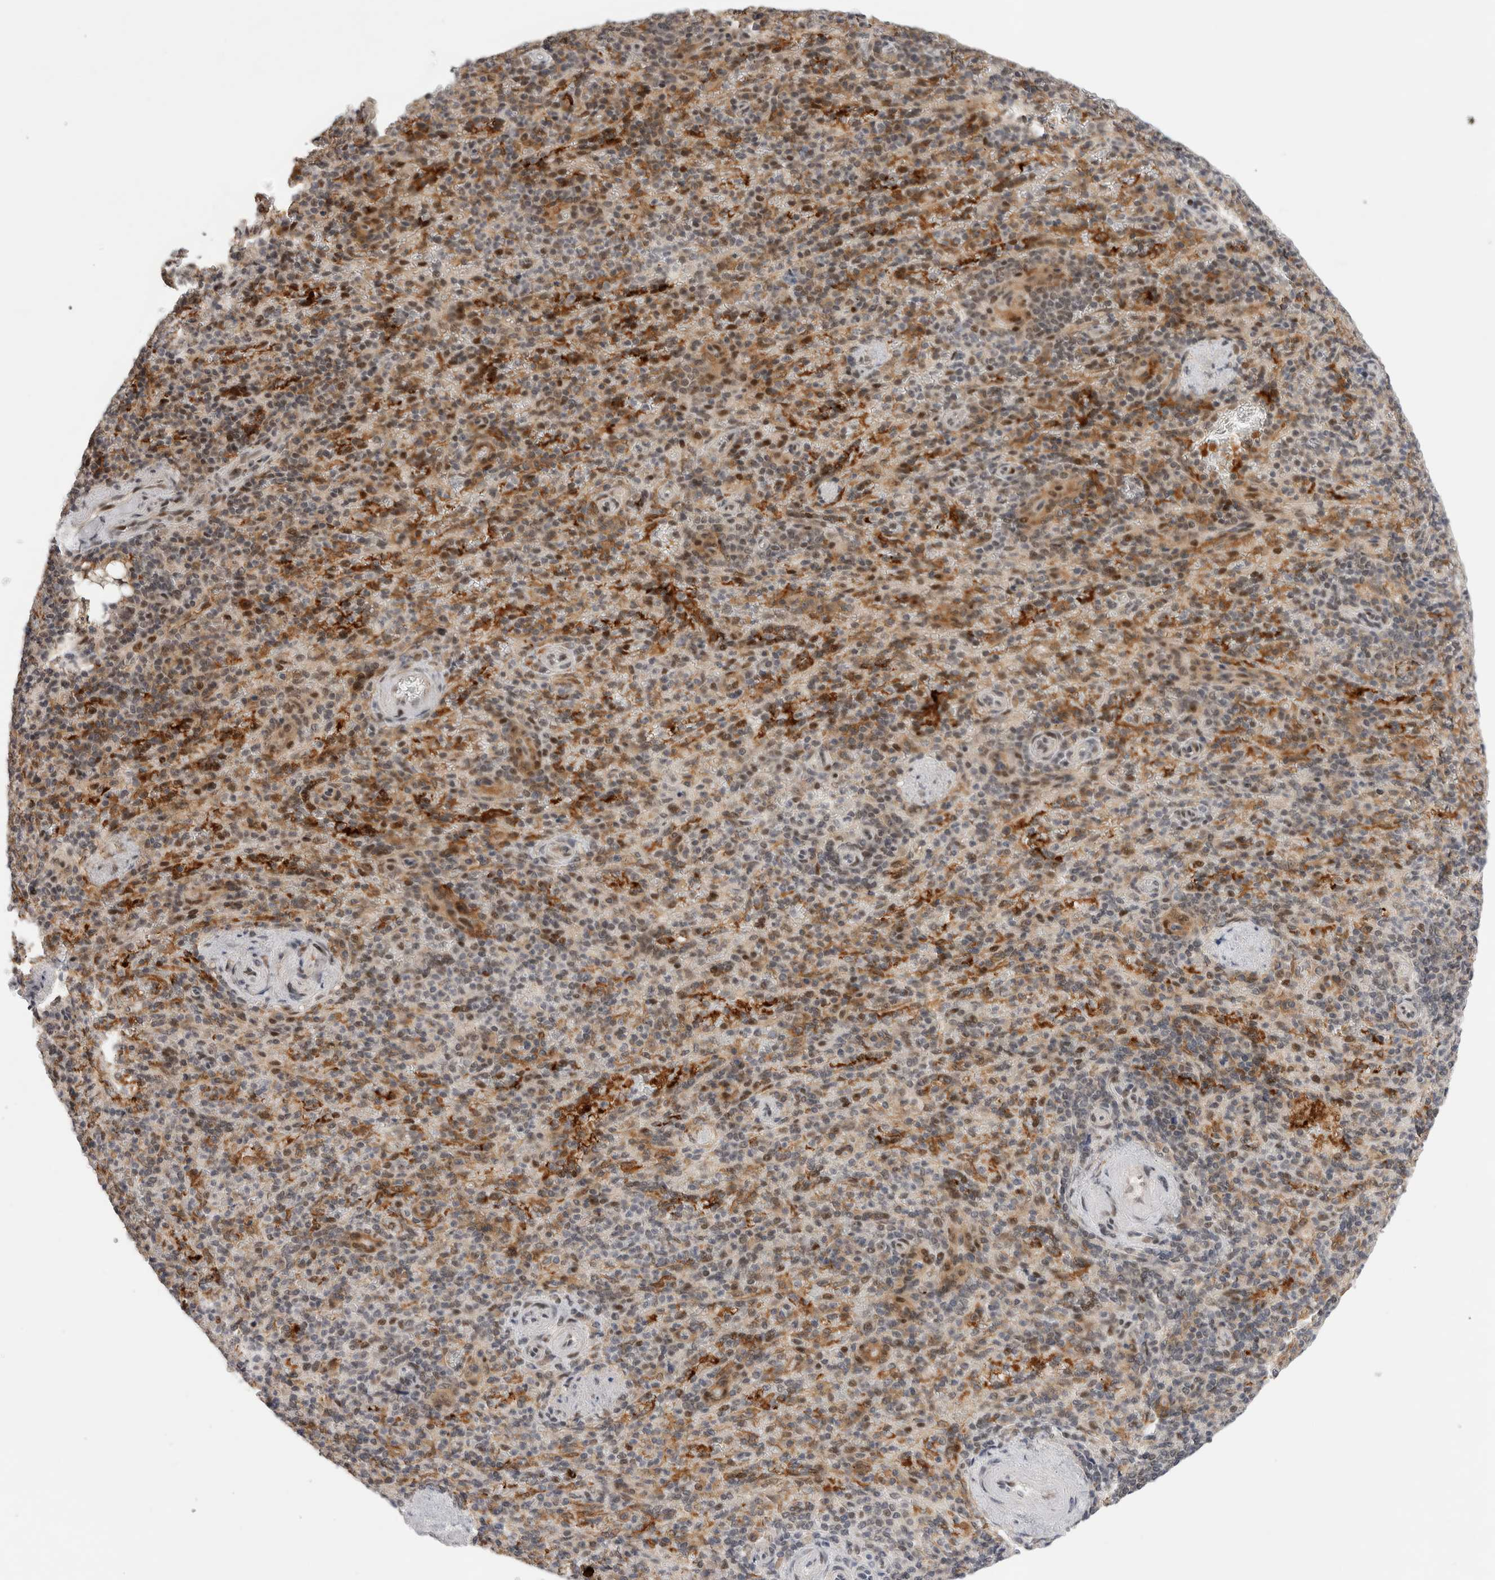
{"staining": {"intensity": "weak", "quantity": "25%-75%", "location": "nuclear"}, "tissue": "spleen", "cell_type": "Cells in red pulp", "image_type": "normal", "snomed": [{"axis": "morphology", "description": "Normal tissue, NOS"}, {"axis": "topography", "description": "Spleen"}], "caption": "Immunohistochemical staining of benign human spleen demonstrates low levels of weak nuclear expression in approximately 25%-75% of cells in red pulp.", "gene": "ZNF521", "patient": {"sex": "female", "age": 74}}